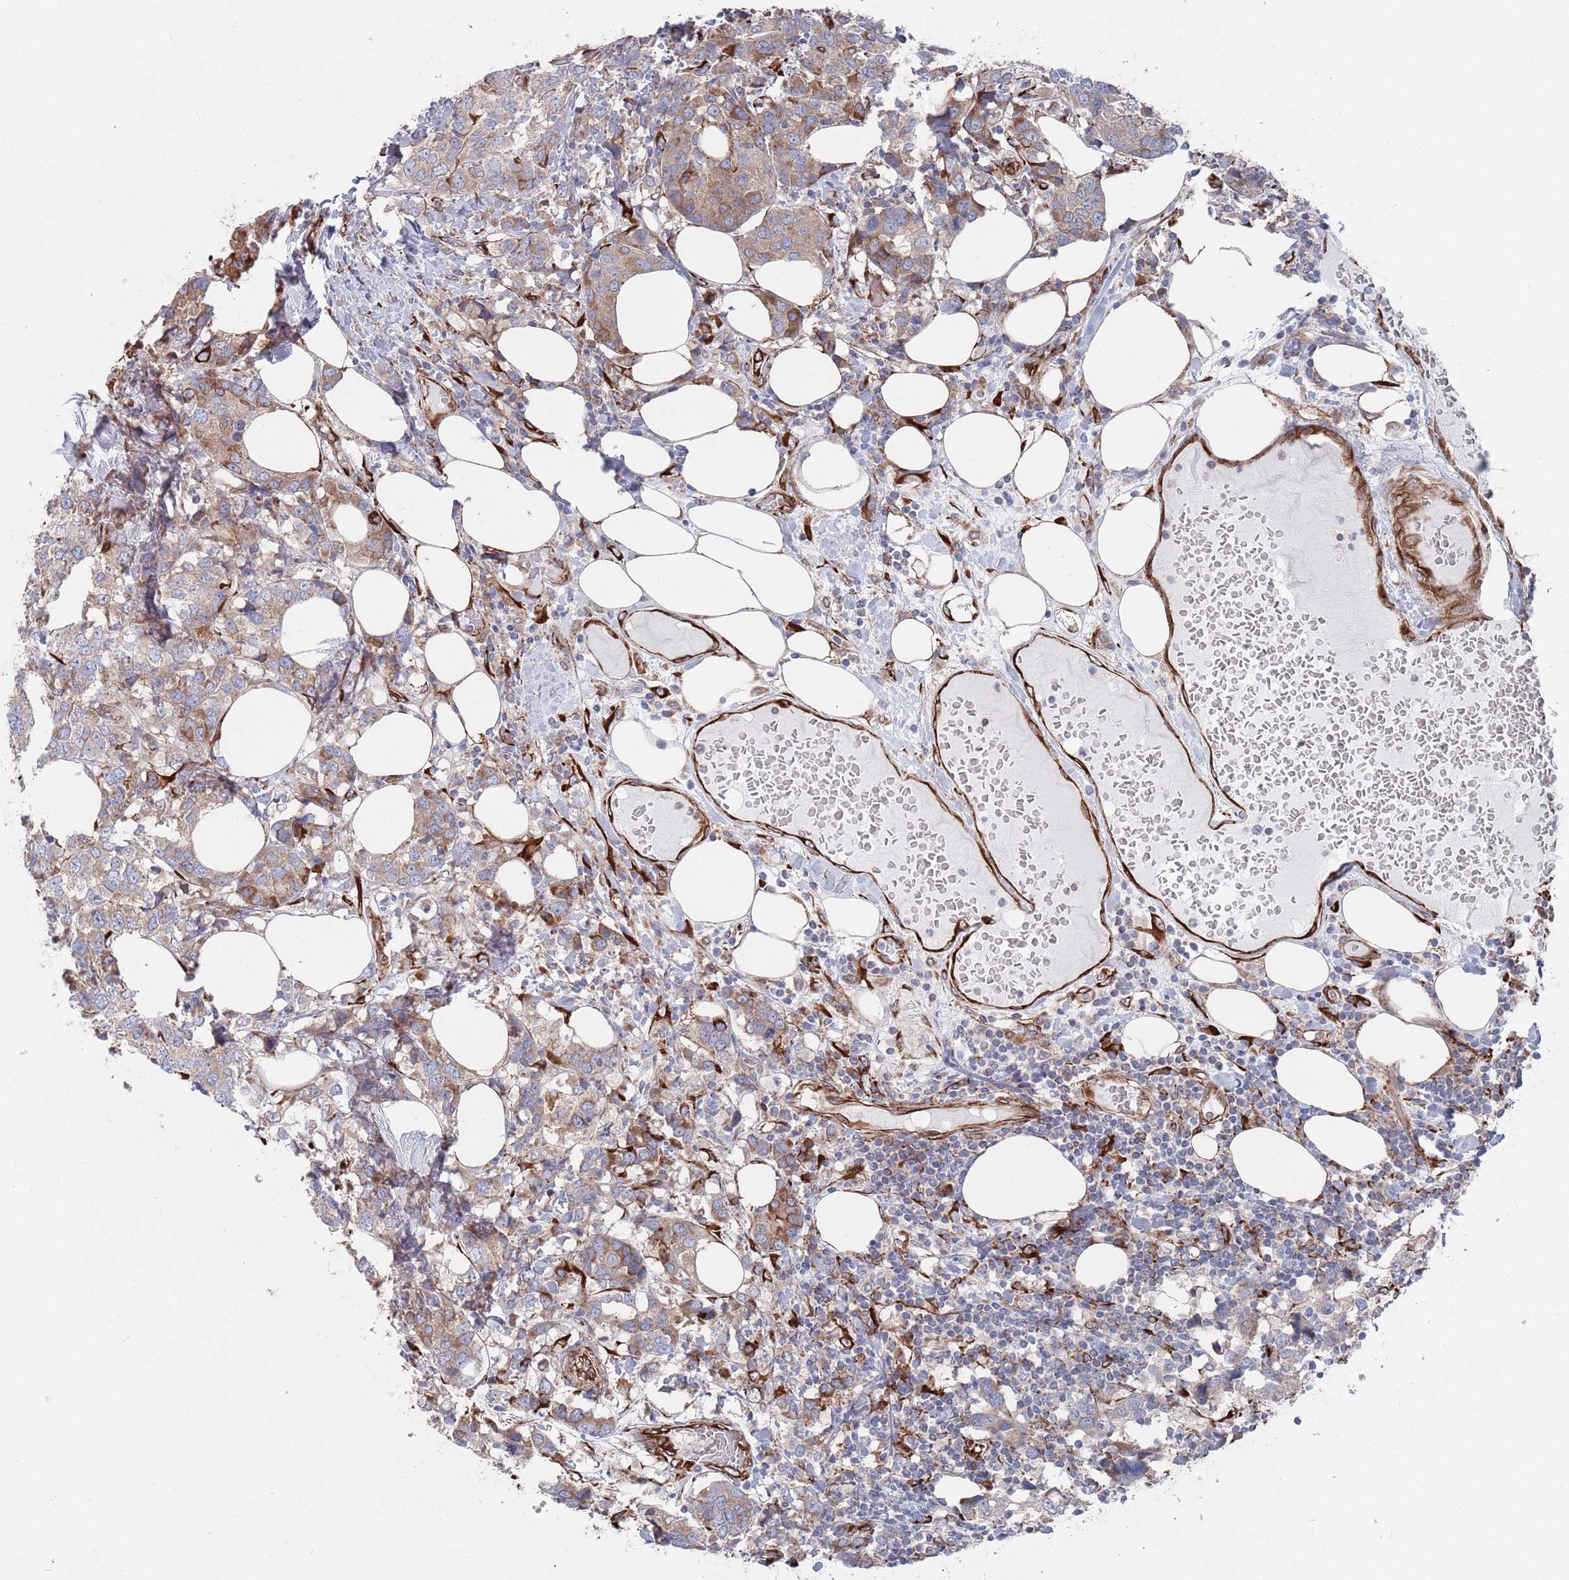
{"staining": {"intensity": "weak", "quantity": "25%-75%", "location": "cytoplasmic/membranous"}, "tissue": "breast cancer", "cell_type": "Tumor cells", "image_type": "cancer", "snomed": [{"axis": "morphology", "description": "Lobular carcinoma"}, {"axis": "topography", "description": "Breast"}], "caption": "Tumor cells display low levels of weak cytoplasmic/membranous expression in approximately 25%-75% of cells in breast cancer (lobular carcinoma).", "gene": "CCDC106", "patient": {"sex": "female", "age": 59}}